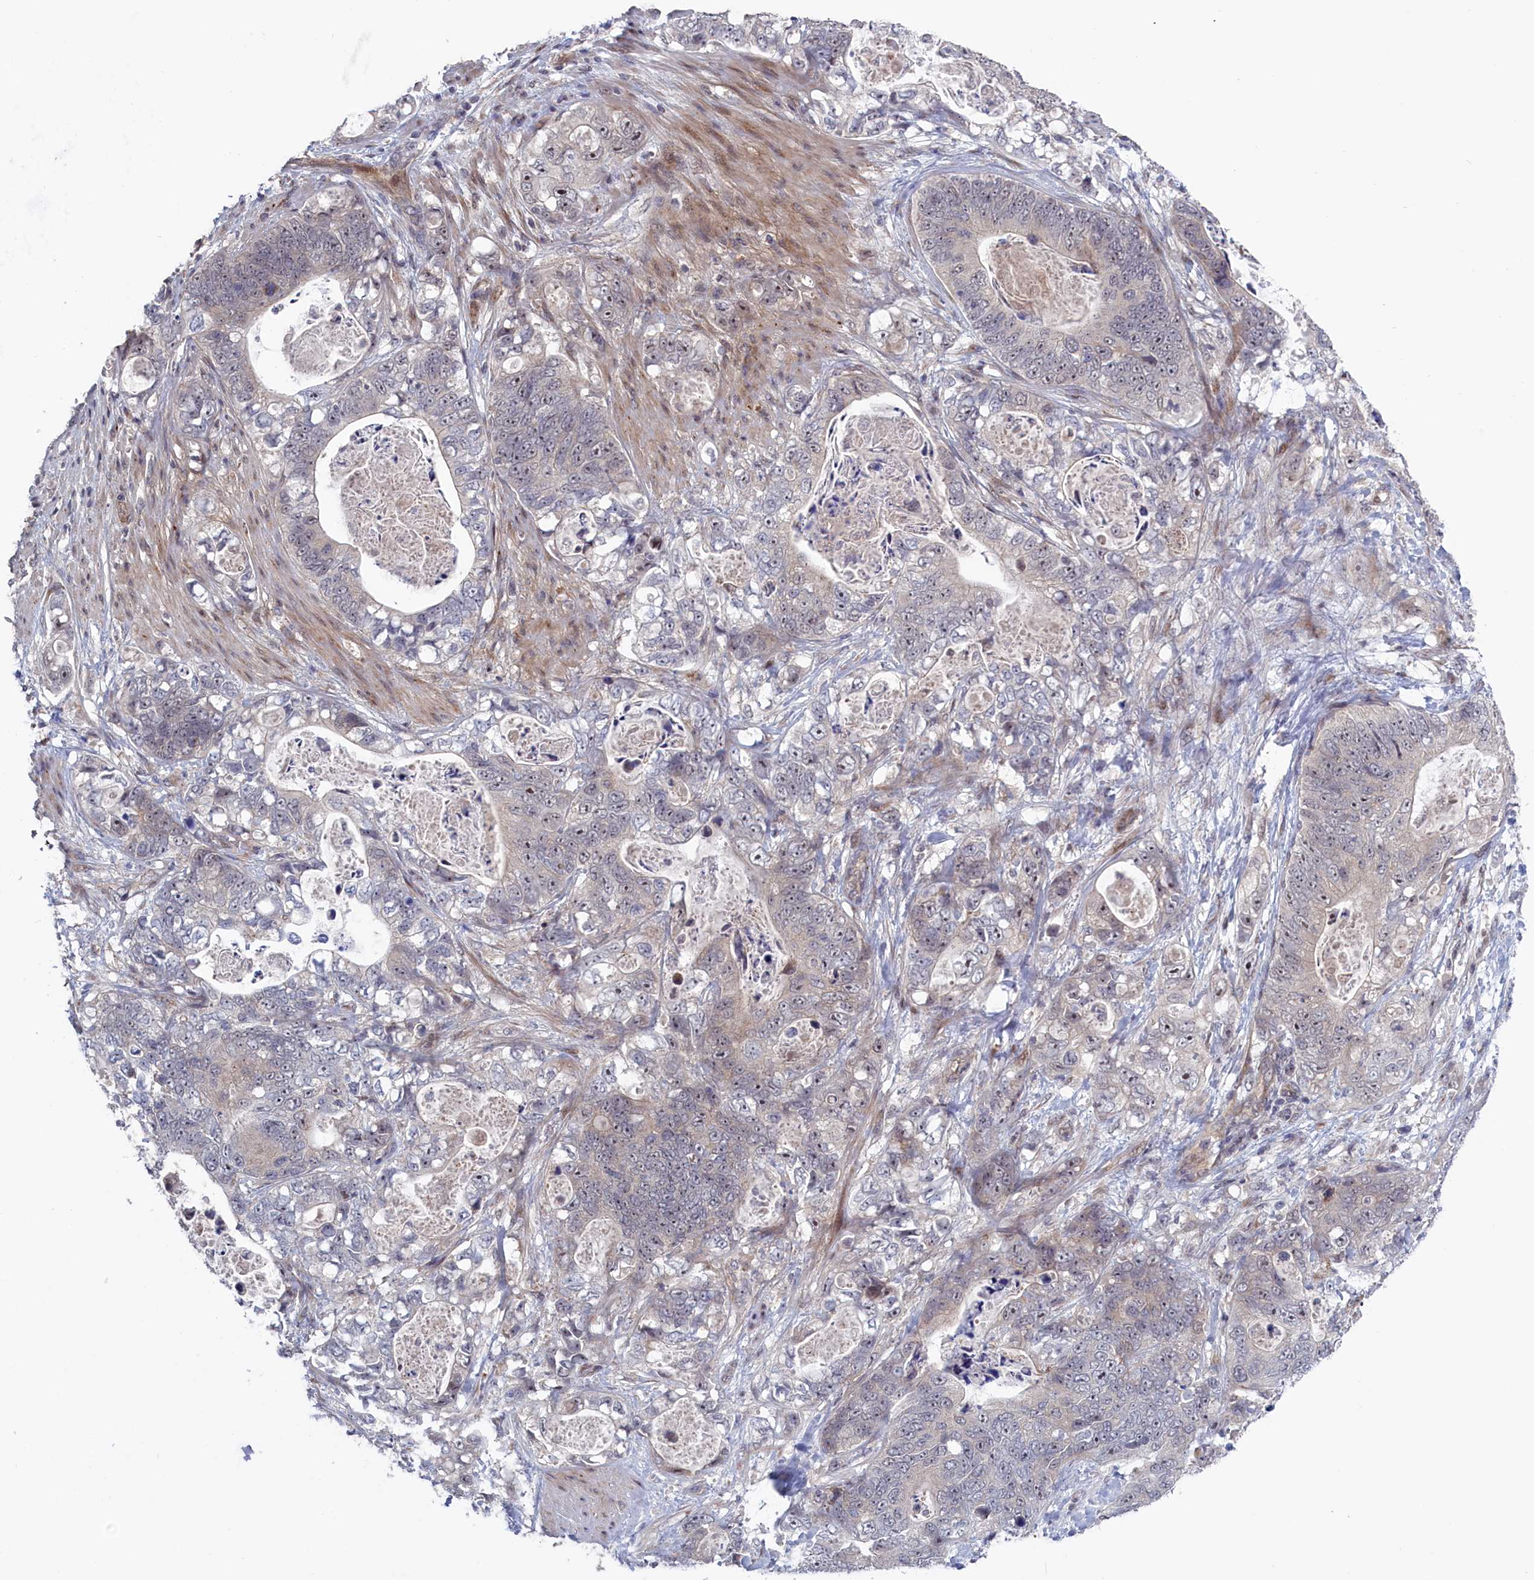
{"staining": {"intensity": "negative", "quantity": "none", "location": "none"}, "tissue": "stomach cancer", "cell_type": "Tumor cells", "image_type": "cancer", "snomed": [{"axis": "morphology", "description": "Normal tissue, NOS"}, {"axis": "morphology", "description": "Adenocarcinoma, NOS"}, {"axis": "topography", "description": "Stomach"}], "caption": "High magnification brightfield microscopy of stomach adenocarcinoma stained with DAB (3,3'-diaminobenzidine) (brown) and counterstained with hematoxylin (blue): tumor cells show no significant staining.", "gene": "LSG1", "patient": {"sex": "female", "age": 89}}